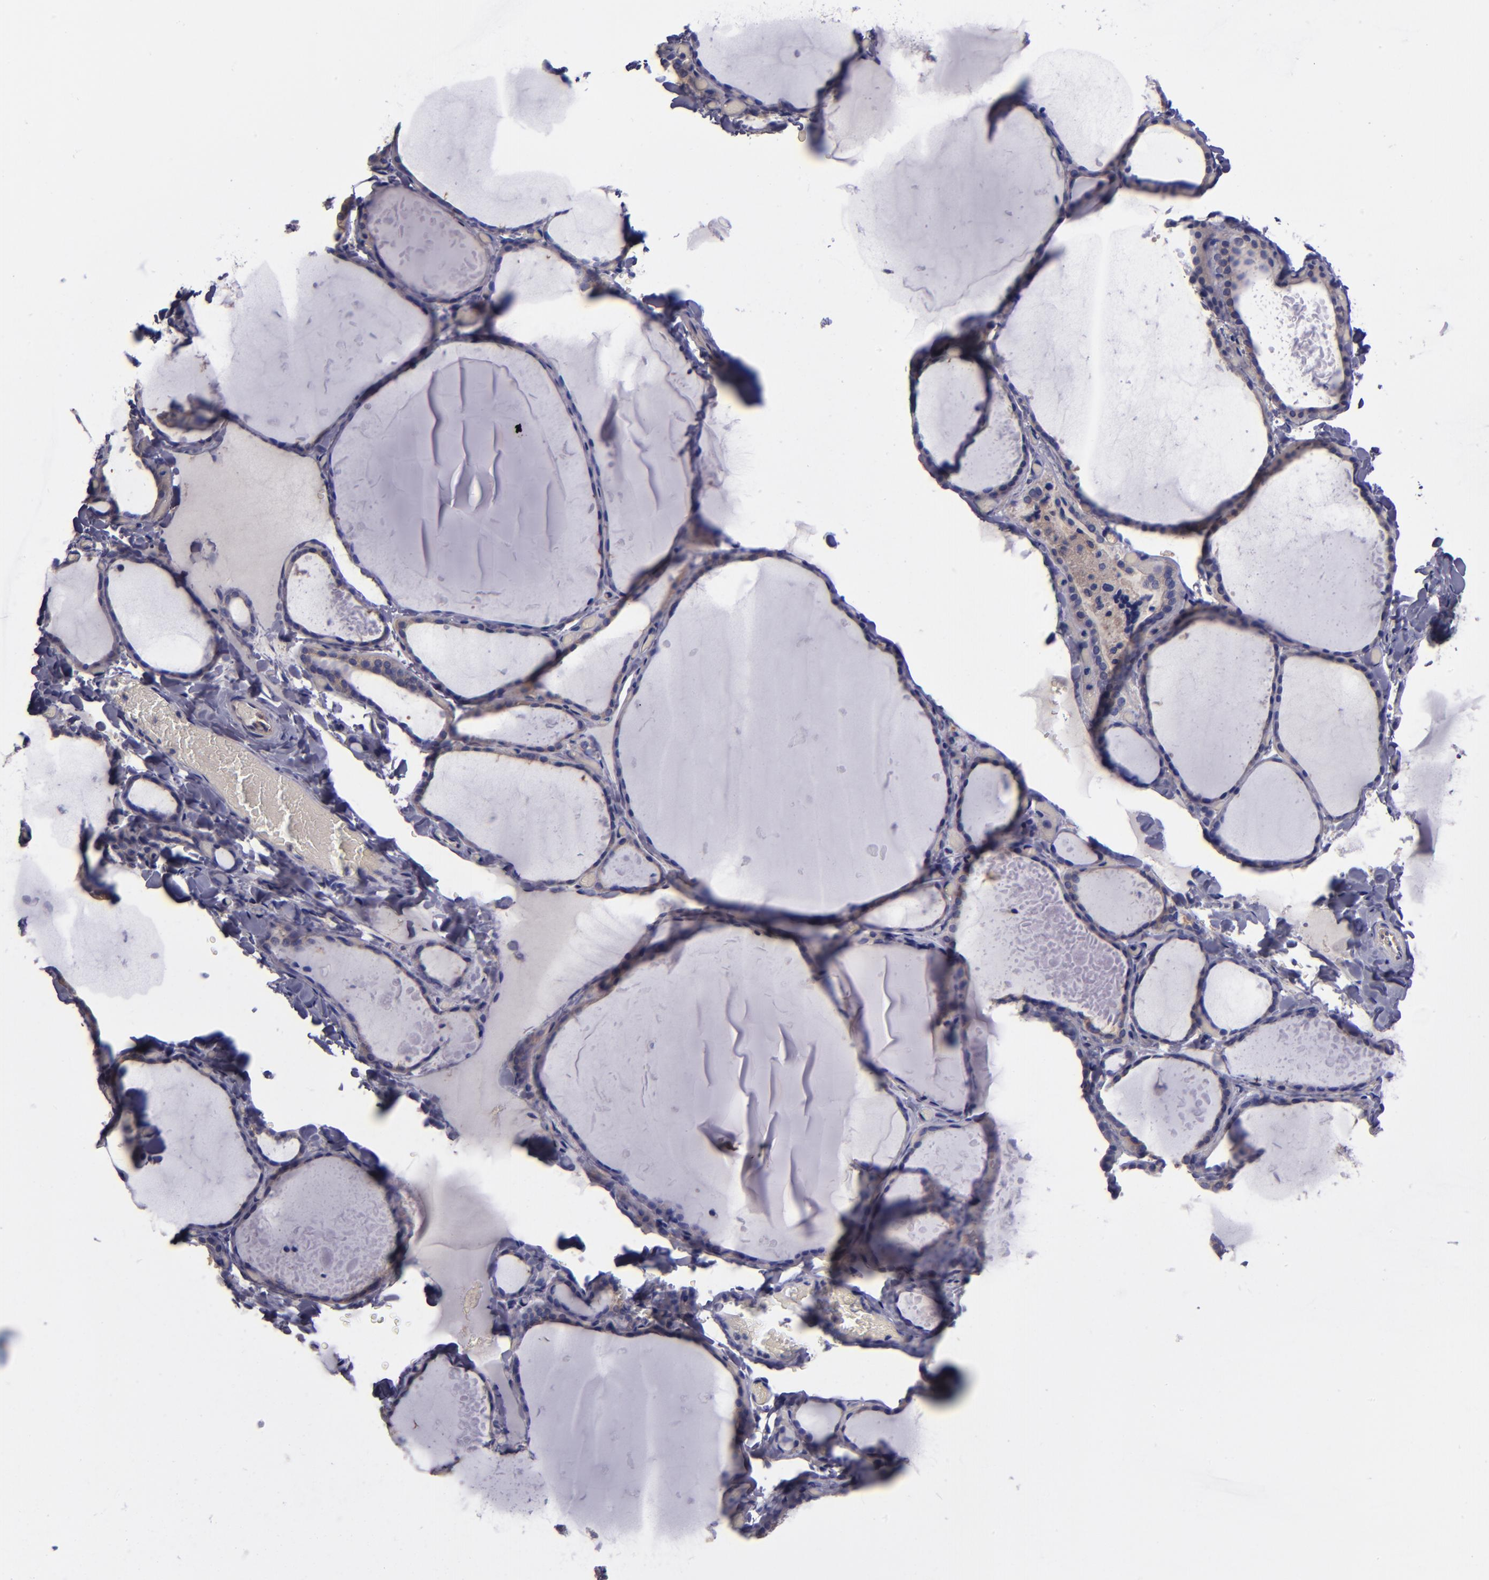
{"staining": {"intensity": "weak", "quantity": "25%-75%", "location": "cytoplasmic/membranous"}, "tissue": "thyroid gland", "cell_type": "Glandular cells", "image_type": "normal", "snomed": [{"axis": "morphology", "description": "Normal tissue, NOS"}, {"axis": "topography", "description": "Thyroid gland"}], "caption": "Immunohistochemical staining of unremarkable human thyroid gland shows weak cytoplasmic/membranous protein staining in about 25%-75% of glandular cells.", "gene": "CARS1", "patient": {"sex": "female", "age": 22}}